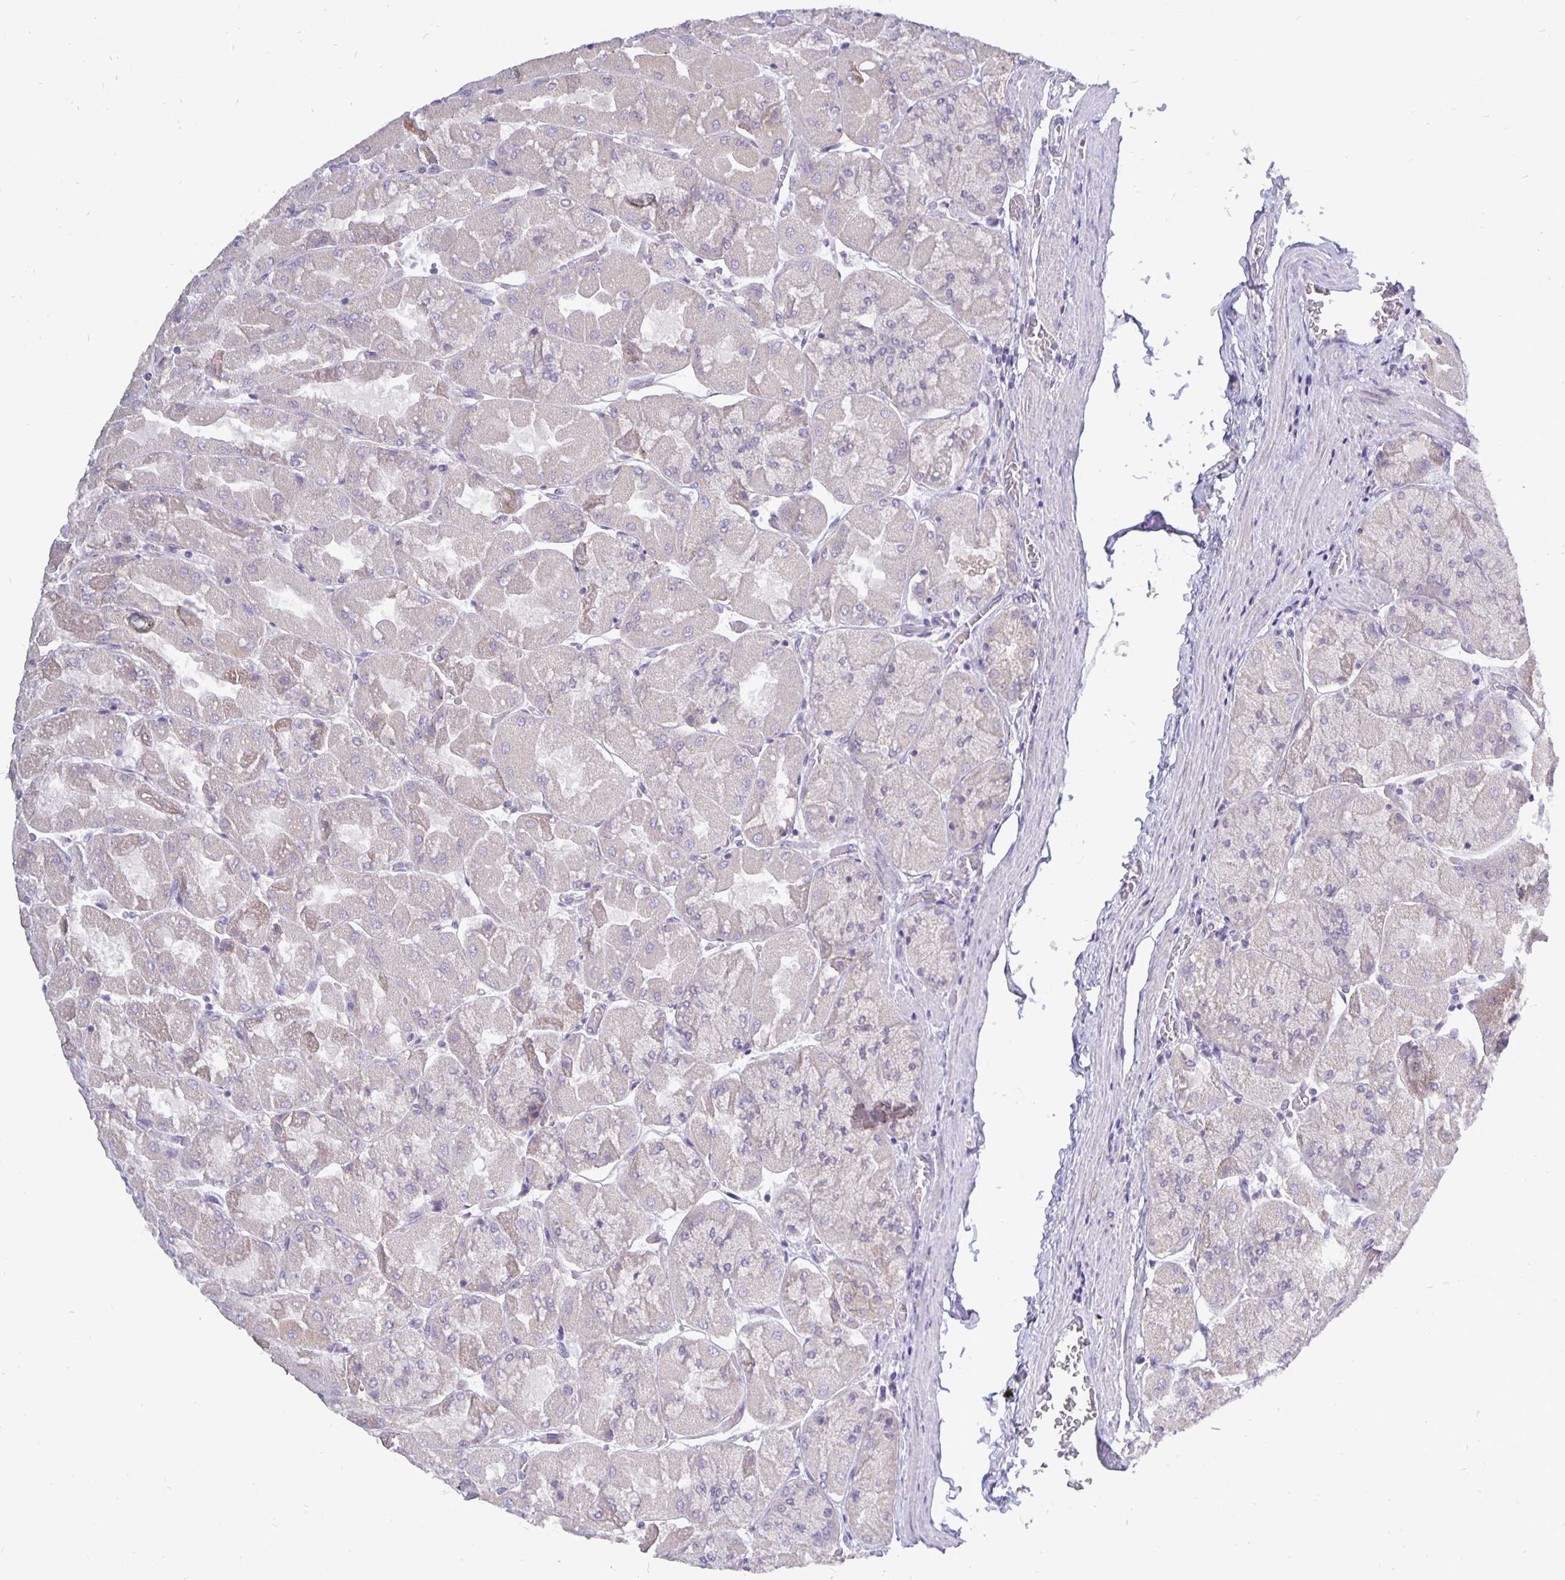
{"staining": {"intensity": "weak", "quantity": "<25%", "location": "cytoplasmic/membranous"}, "tissue": "stomach", "cell_type": "Glandular cells", "image_type": "normal", "snomed": [{"axis": "morphology", "description": "Normal tissue, NOS"}, {"axis": "topography", "description": "Stomach"}], "caption": "A high-resolution image shows IHC staining of unremarkable stomach, which shows no significant expression in glandular cells.", "gene": "ERBB2", "patient": {"sex": "female", "age": 61}}